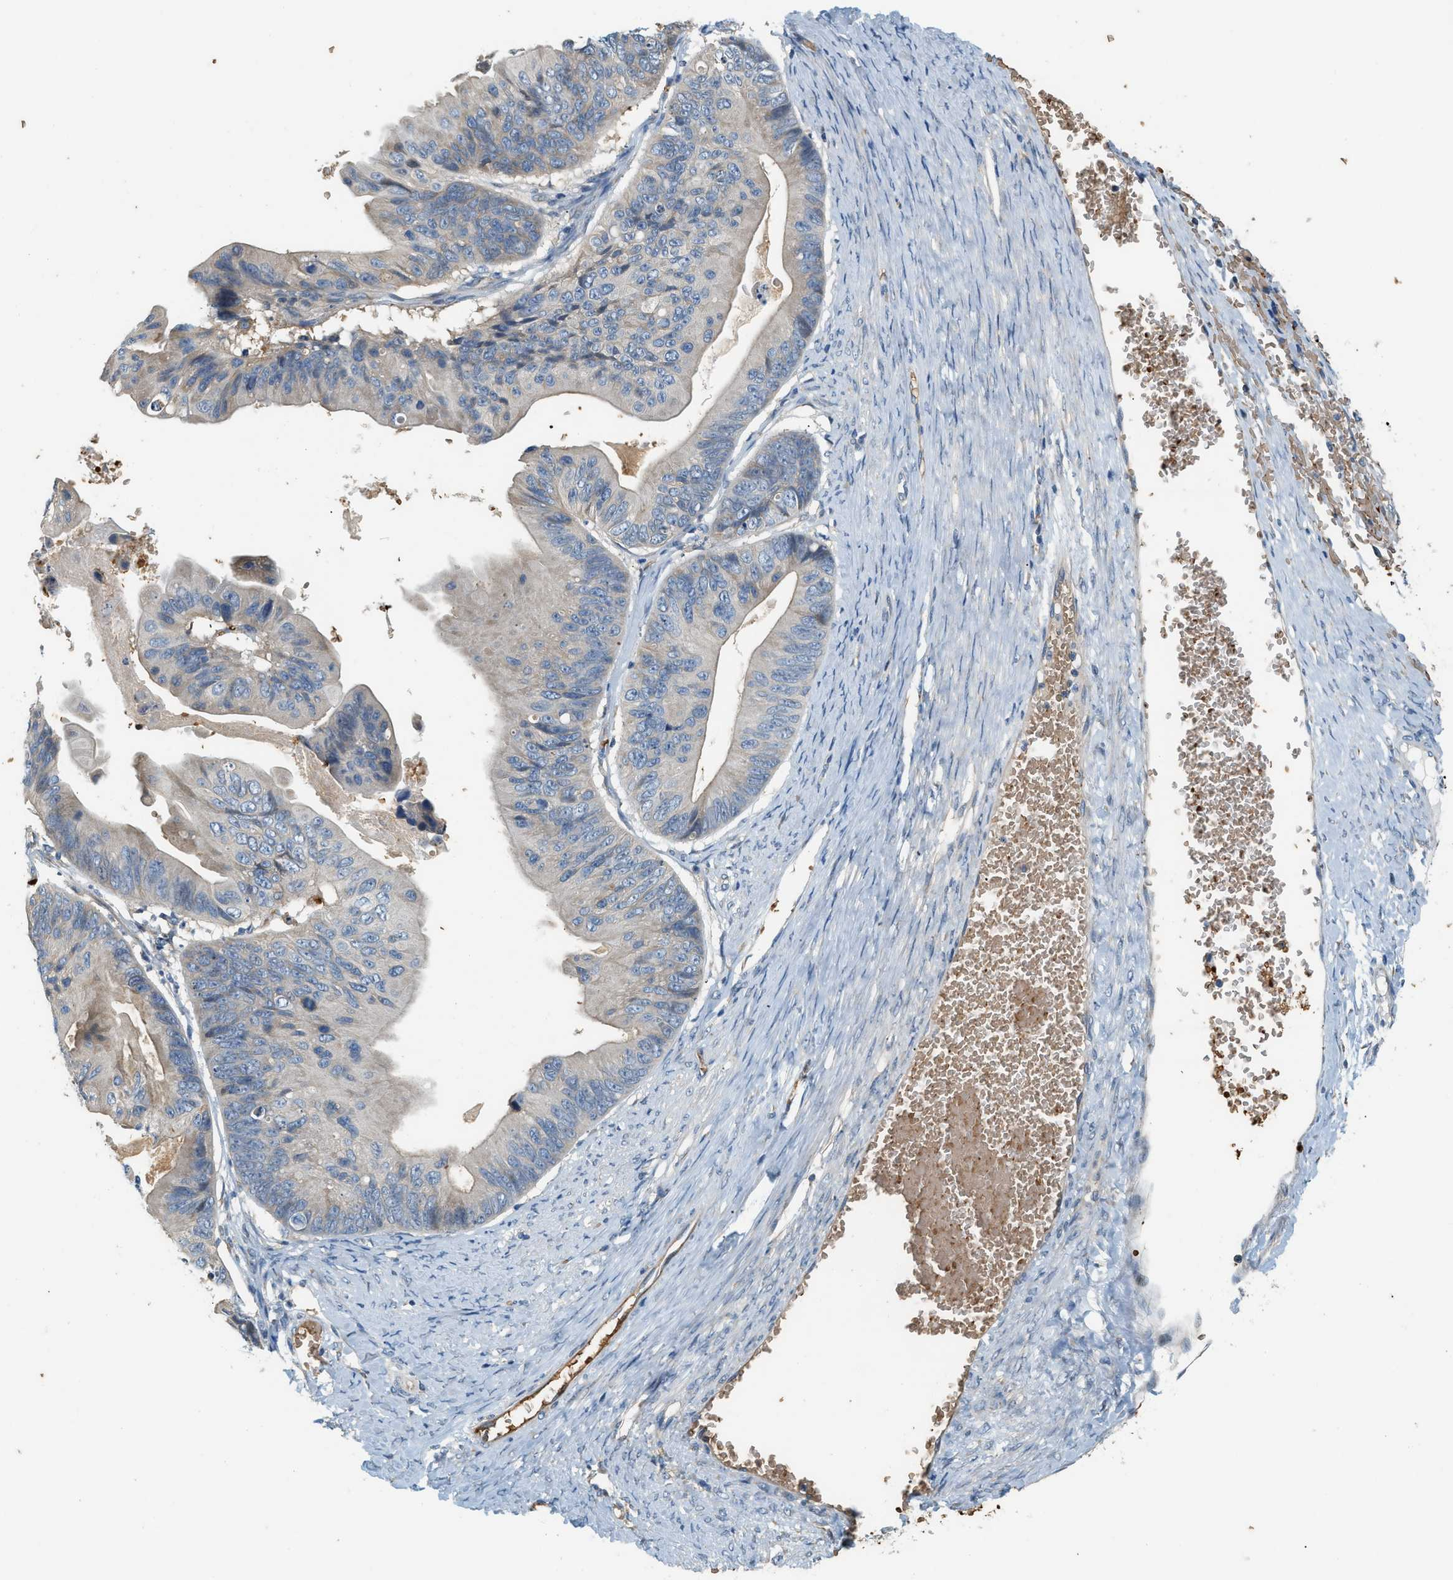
{"staining": {"intensity": "weak", "quantity": "<25%", "location": "cytoplasmic/membranous"}, "tissue": "ovarian cancer", "cell_type": "Tumor cells", "image_type": "cancer", "snomed": [{"axis": "morphology", "description": "Cystadenocarcinoma, mucinous, NOS"}, {"axis": "topography", "description": "Ovary"}], "caption": "Mucinous cystadenocarcinoma (ovarian) was stained to show a protein in brown. There is no significant positivity in tumor cells.", "gene": "CYTH2", "patient": {"sex": "female", "age": 61}}